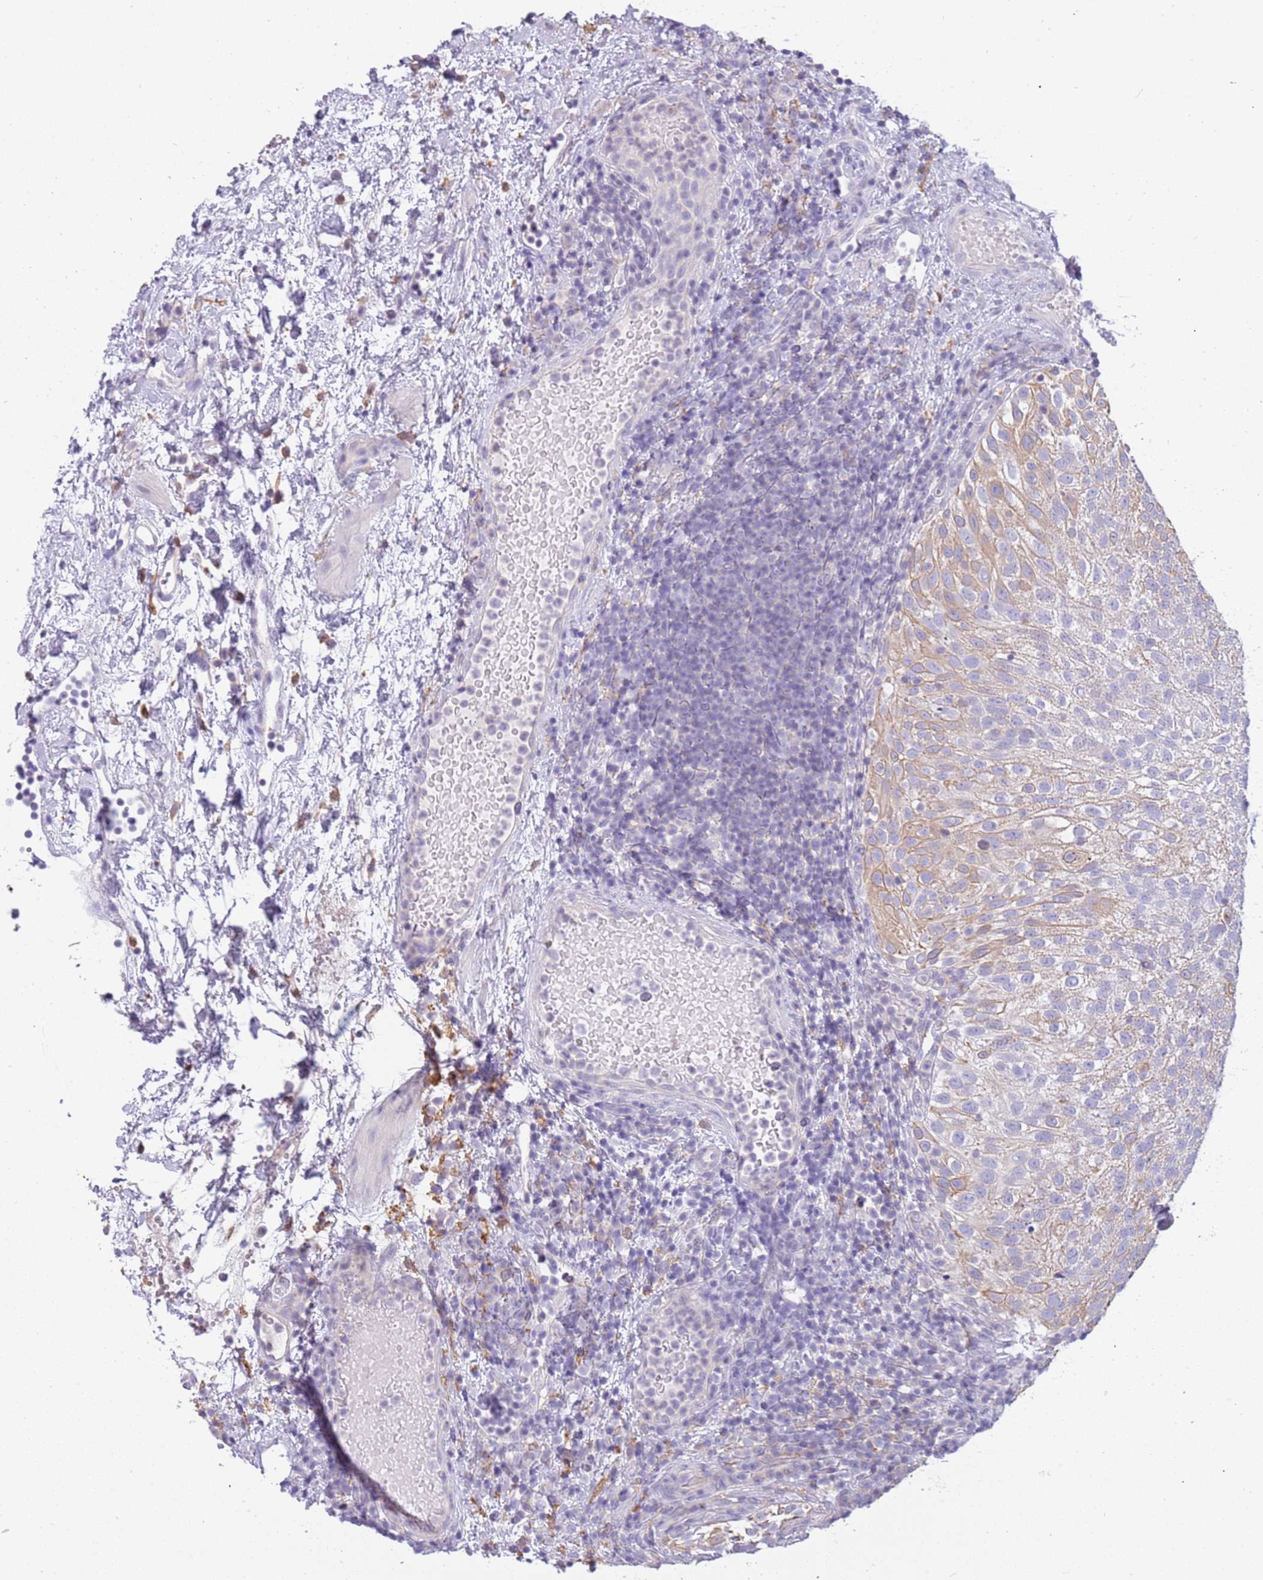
{"staining": {"intensity": "weak", "quantity": "<25%", "location": "cytoplasmic/membranous"}, "tissue": "urothelial cancer", "cell_type": "Tumor cells", "image_type": "cancer", "snomed": [{"axis": "morphology", "description": "Urothelial carcinoma, Low grade"}, {"axis": "topography", "description": "Urinary bladder"}], "caption": "This is an immunohistochemistry (IHC) photomicrograph of urothelial carcinoma (low-grade). There is no staining in tumor cells.", "gene": "RHCG", "patient": {"sex": "male", "age": 78}}